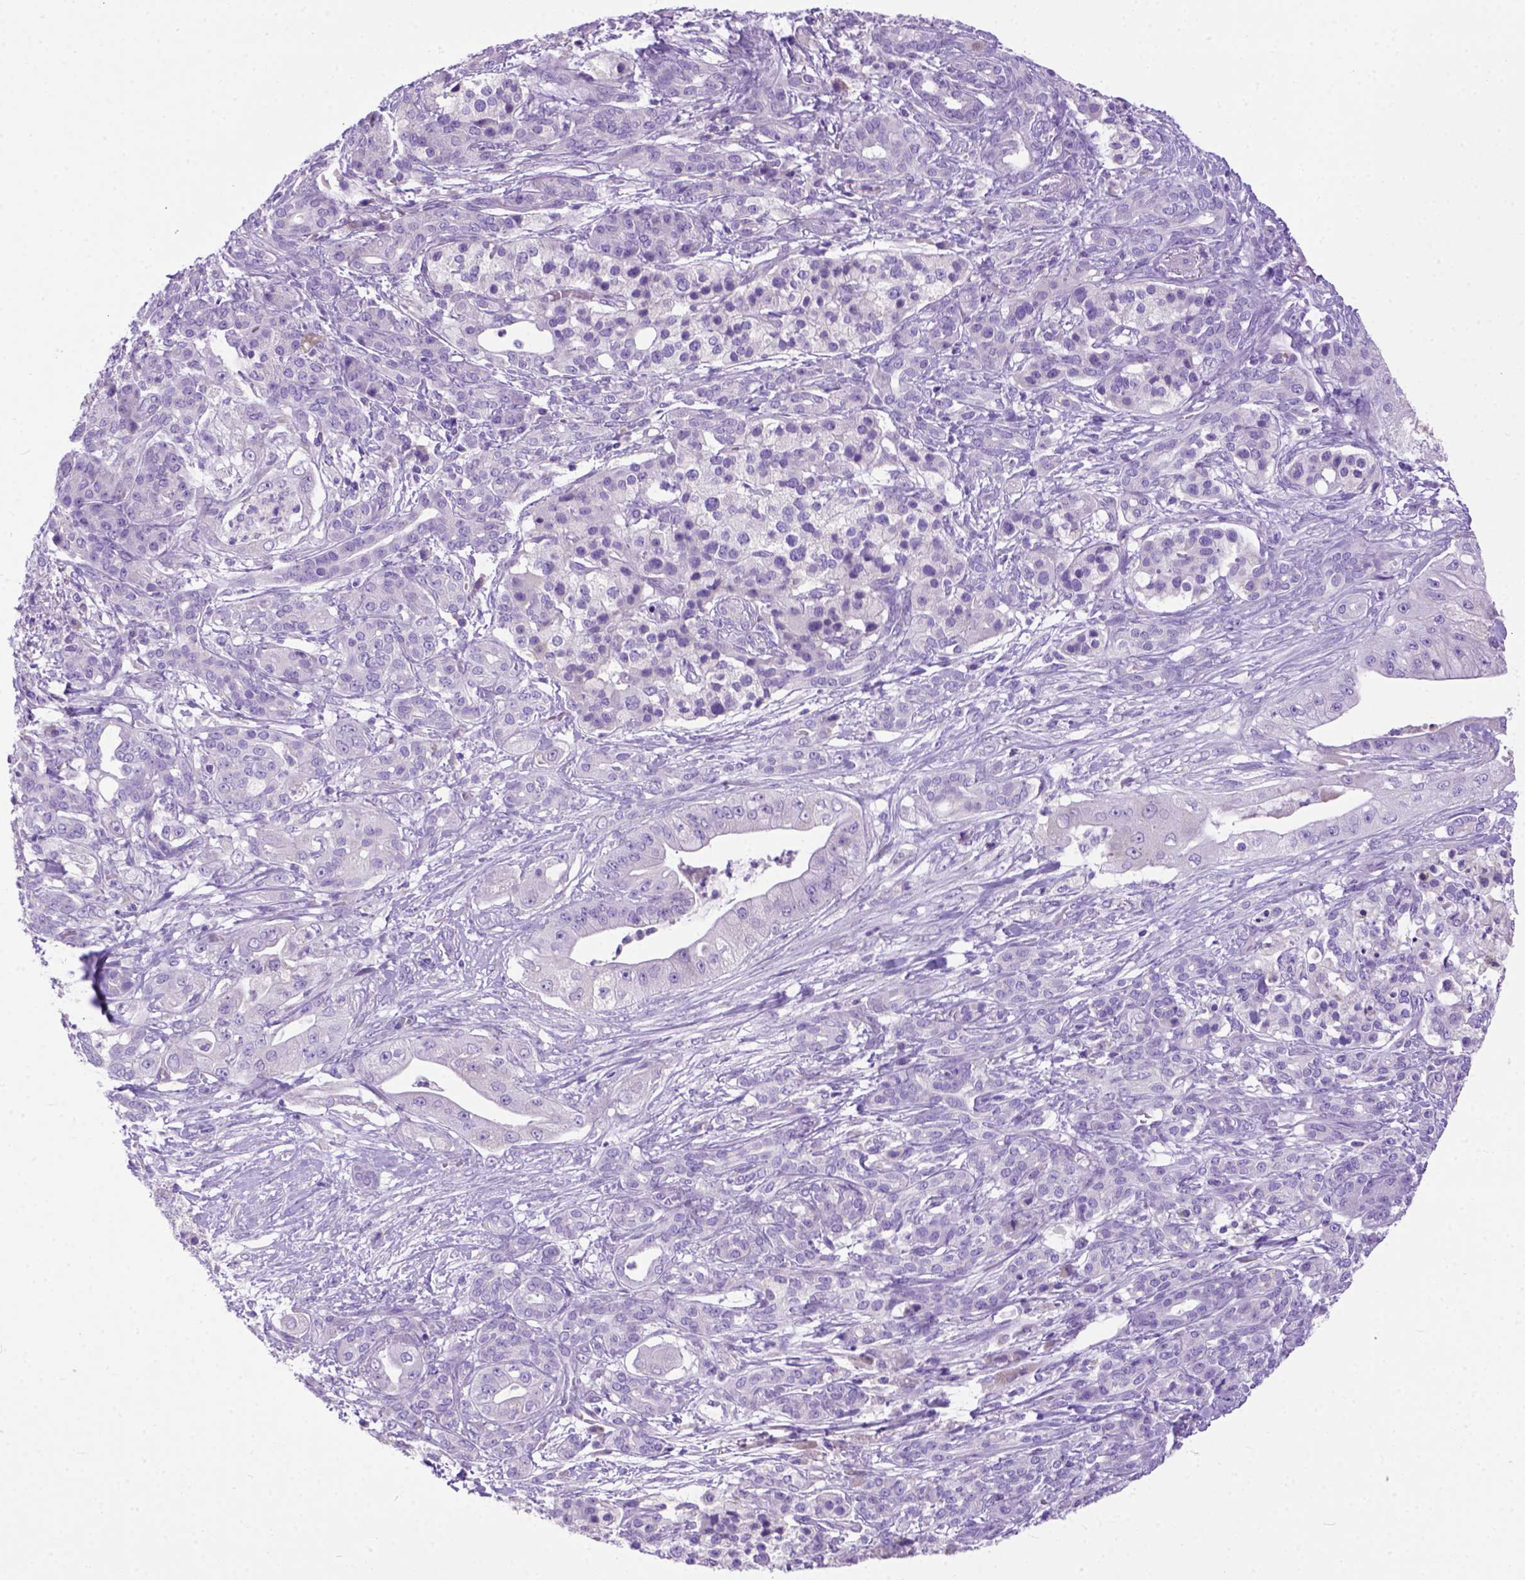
{"staining": {"intensity": "negative", "quantity": "none", "location": "none"}, "tissue": "pancreatic cancer", "cell_type": "Tumor cells", "image_type": "cancer", "snomed": [{"axis": "morphology", "description": "Normal tissue, NOS"}, {"axis": "morphology", "description": "Inflammation, NOS"}, {"axis": "morphology", "description": "Adenocarcinoma, NOS"}, {"axis": "topography", "description": "Pancreas"}], "caption": "Pancreatic cancer stained for a protein using immunohistochemistry (IHC) displays no staining tumor cells.", "gene": "ODAD3", "patient": {"sex": "male", "age": 57}}